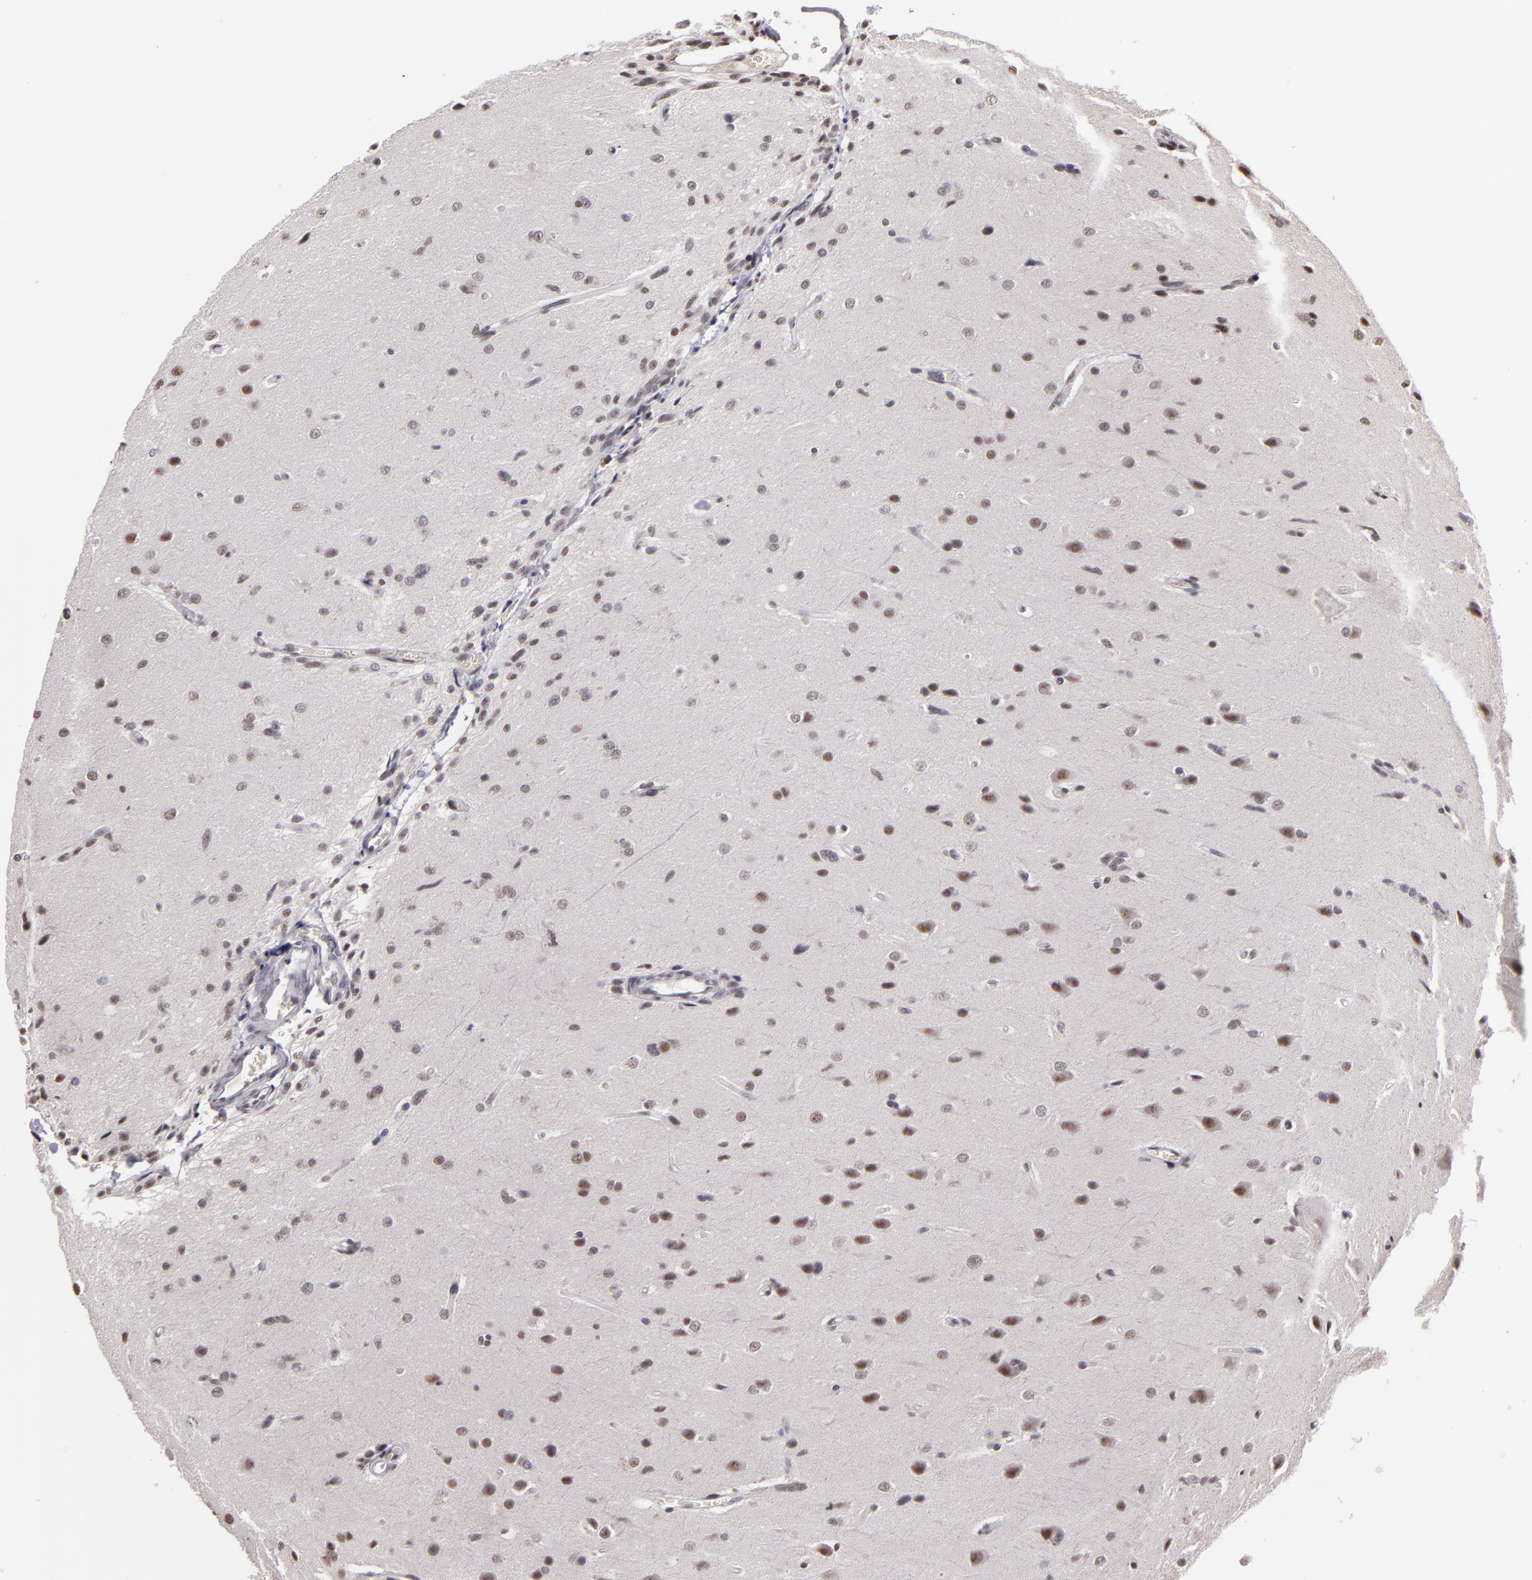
{"staining": {"intensity": "moderate", "quantity": "<25%", "location": "nuclear"}, "tissue": "glioma", "cell_type": "Tumor cells", "image_type": "cancer", "snomed": [{"axis": "morphology", "description": "Glioma, malignant, High grade"}, {"axis": "topography", "description": "Brain"}], "caption": "A micrograph of glioma stained for a protein displays moderate nuclear brown staining in tumor cells.", "gene": "INTS6", "patient": {"sex": "male", "age": 68}}